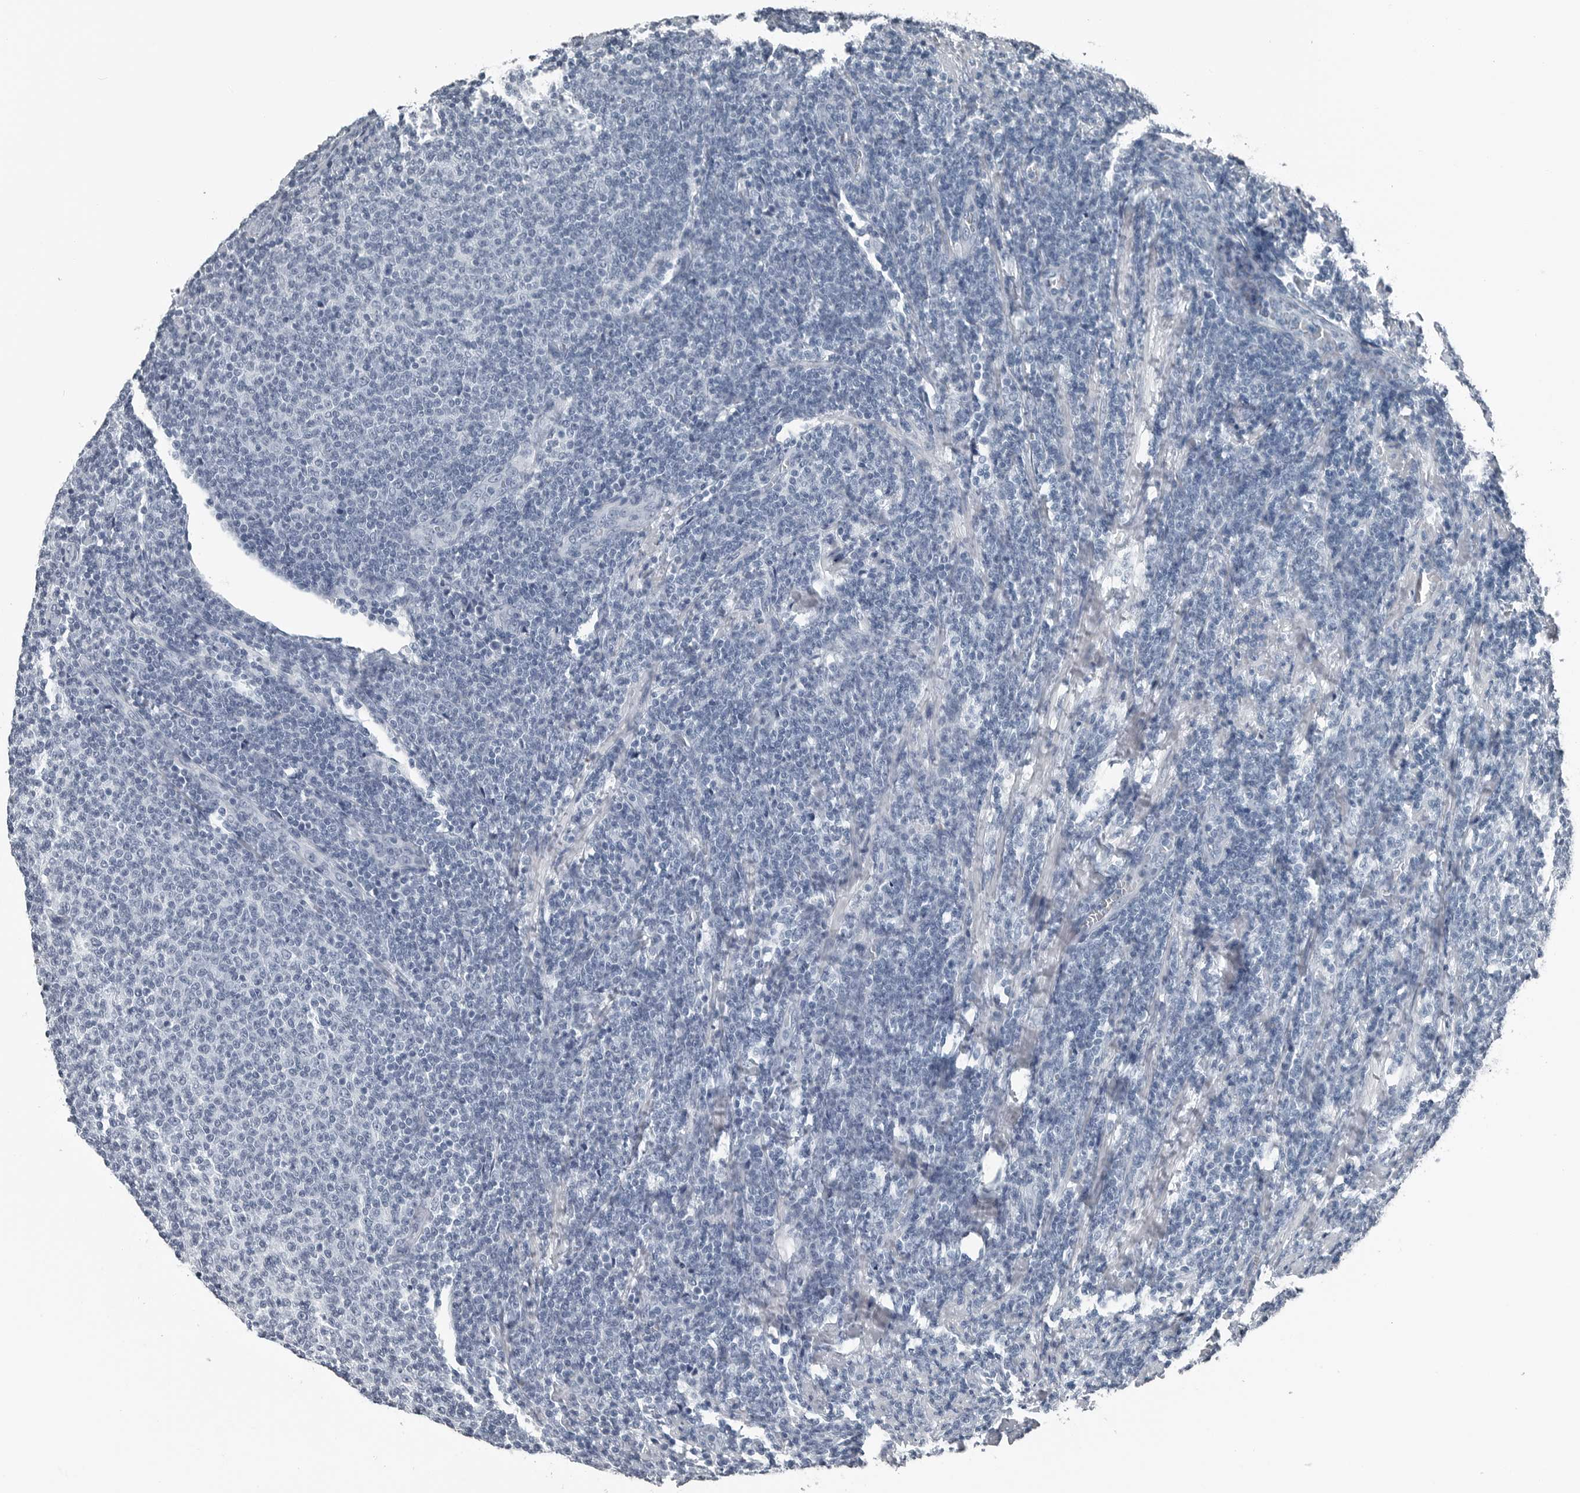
{"staining": {"intensity": "negative", "quantity": "none", "location": "none"}, "tissue": "lymphoma", "cell_type": "Tumor cells", "image_type": "cancer", "snomed": [{"axis": "morphology", "description": "Malignant lymphoma, non-Hodgkin's type, Low grade"}, {"axis": "topography", "description": "Lymph node"}], "caption": "Immunohistochemistry of human lymphoma demonstrates no staining in tumor cells. (IHC, brightfield microscopy, high magnification).", "gene": "SPINK1", "patient": {"sex": "male", "age": 66}}